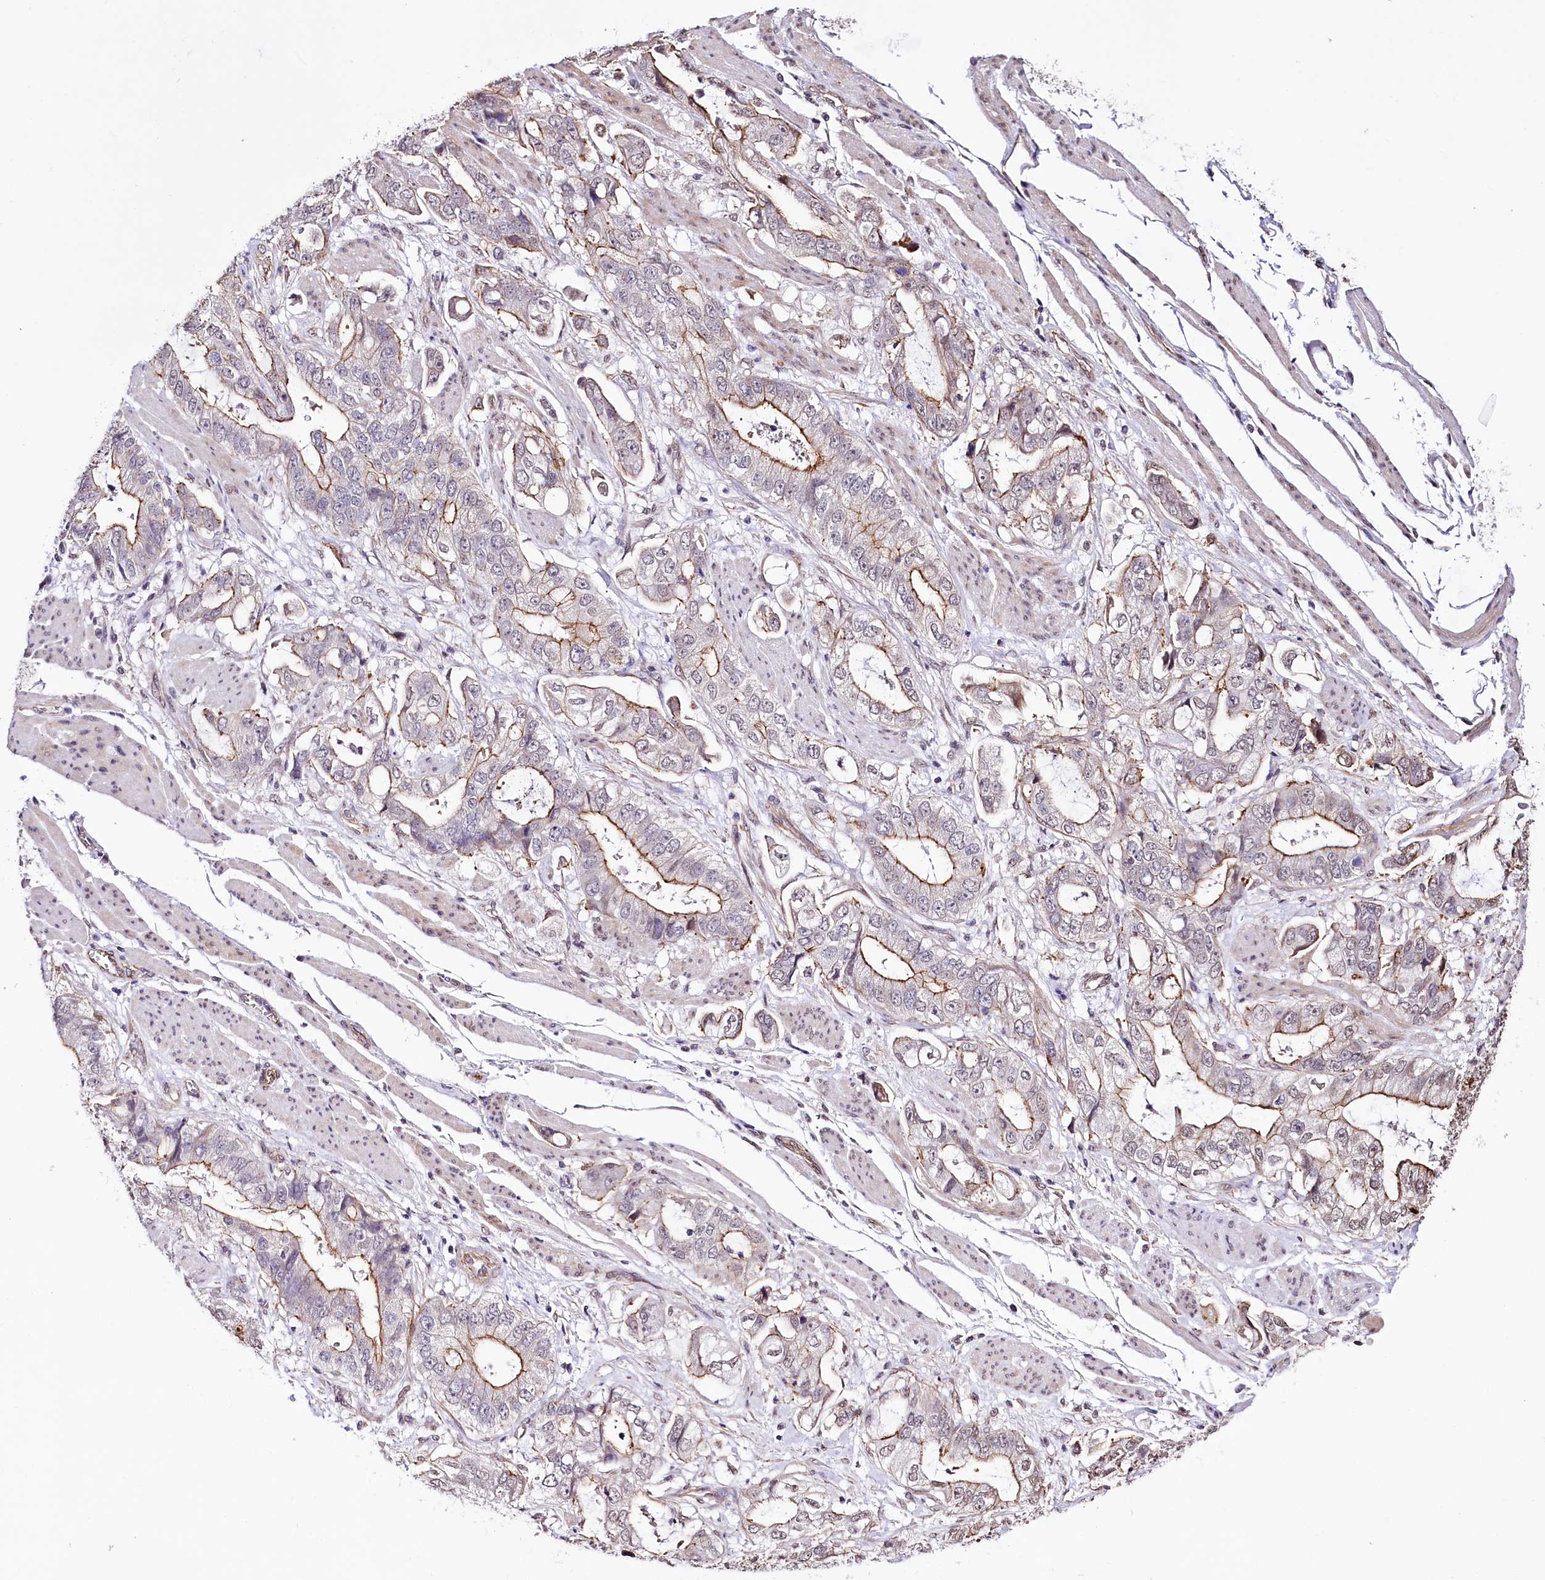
{"staining": {"intensity": "moderate", "quantity": "25%-75%", "location": "cytoplasmic/membranous"}, "tissue": "stomach cancer", "cell_type": "Tumor cells", "image_type": "cancer", "snomed": [{"axis": "morphology", "description": "Adenocarcinoma, NOS"}, {"axis": "topography", "description": "Stomach"}], "caption": "Human stomach adenocarcinoma stained with a brown dye displays moderate cytoplasmic/membranous positive positivity in approximately 25%-75% of tumor cells.", "gene": "ST7", "patient": {"sex": "male", "age": 62}}